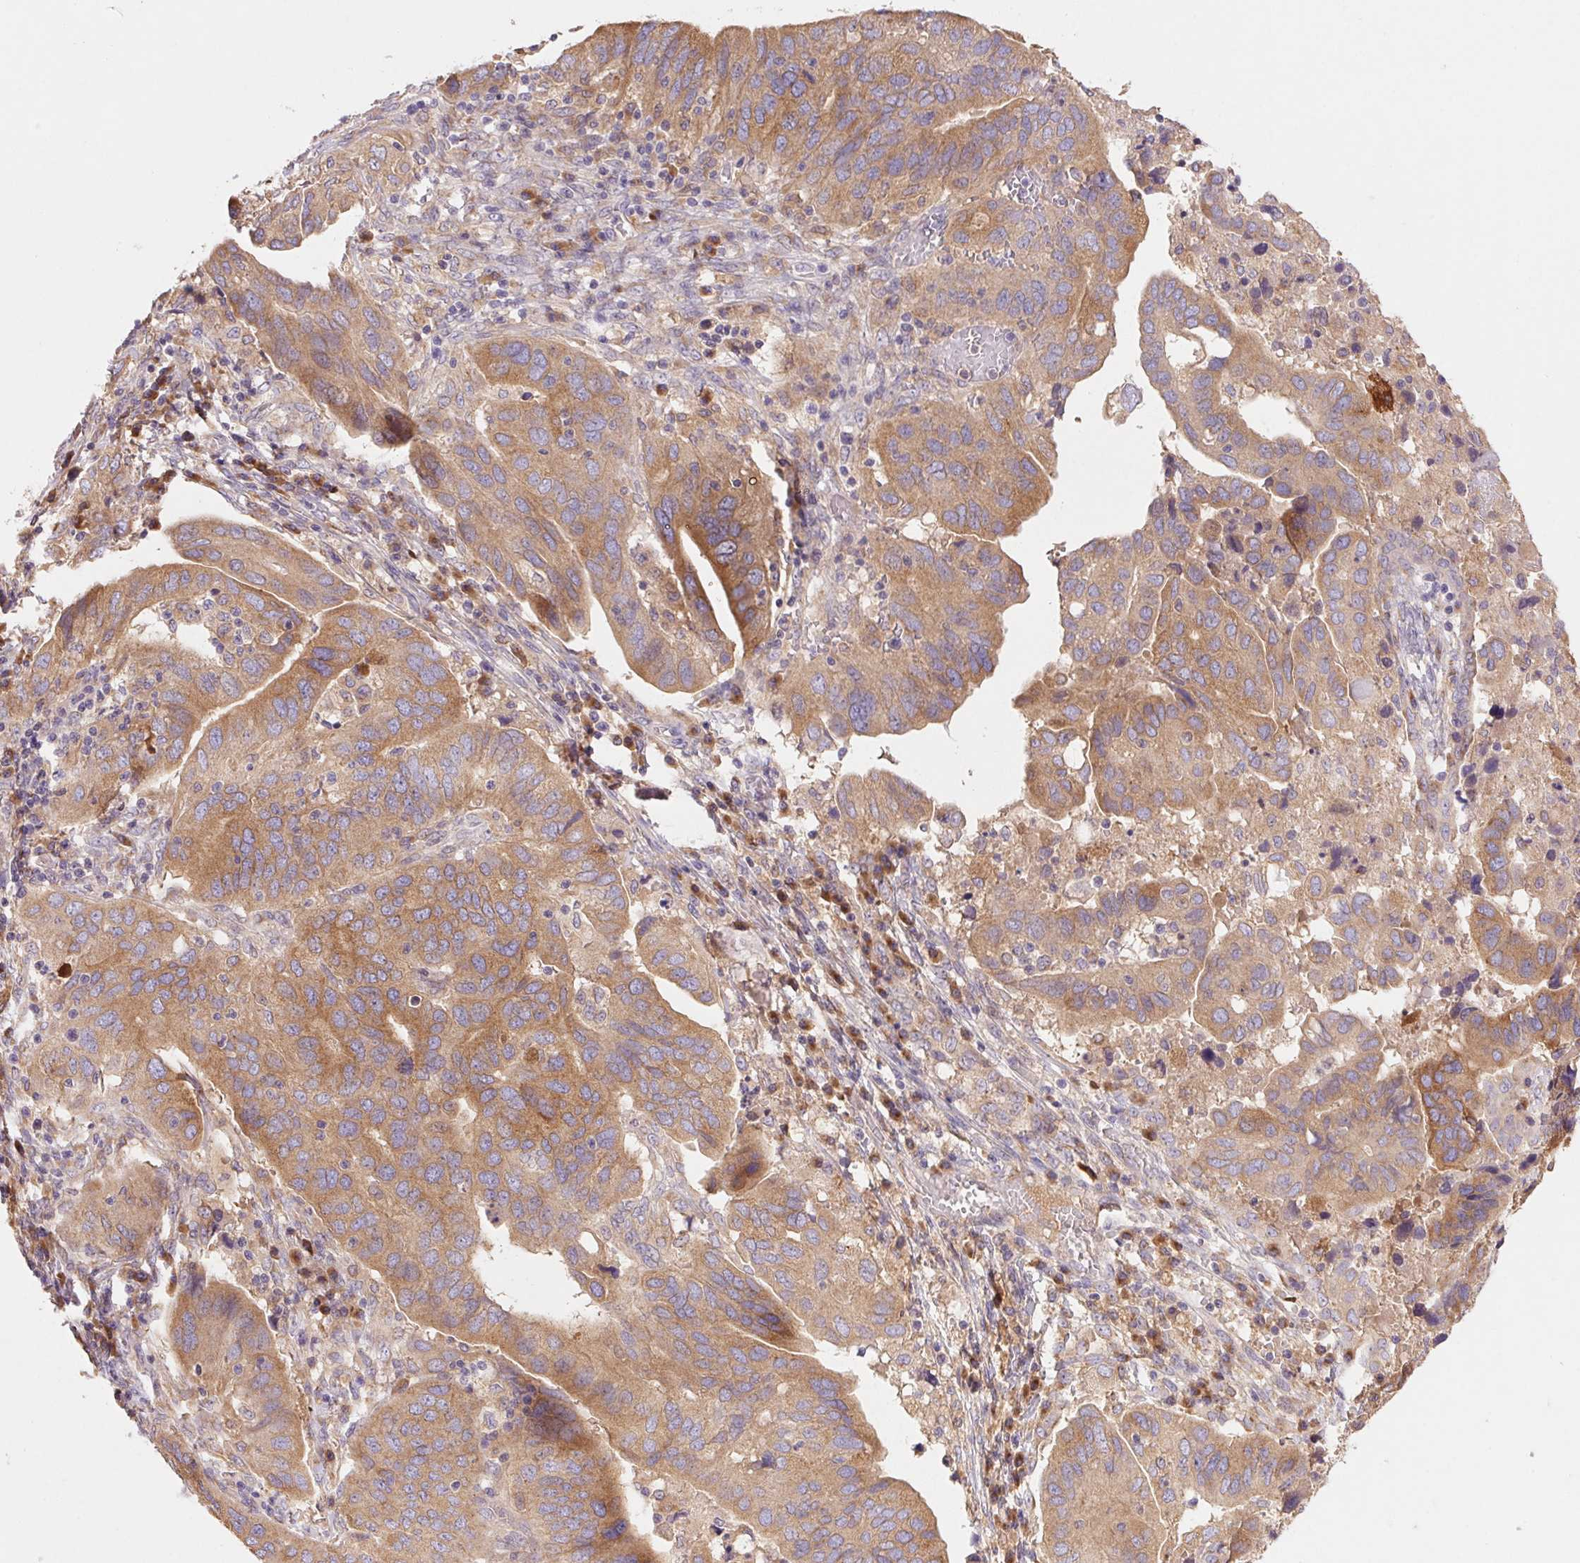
{"staining": {"intensity": "moderate", "quantity": ">75%", "location": "cytoplasmic/membranous"}, "tissue": "ovarian cancer", "cell_type": "Tumor cells", "image_type": "cancer", "snomed": [{"axis": "morphology", "description": "Cystadenocarcinoma, serous, NOS"}, {"axis": "topography", "description": "Ovary"}], "caption": "A high-resolution image shows immunohistochemistry (IHC) staining of ovarian serous cystadenocarcinoma, which exhibits moderate cytoplasmic/membranous staining in about >75% of tumor cells.", "gene": "RAB1A", "patient": {"sex": "female", "age": 79}}